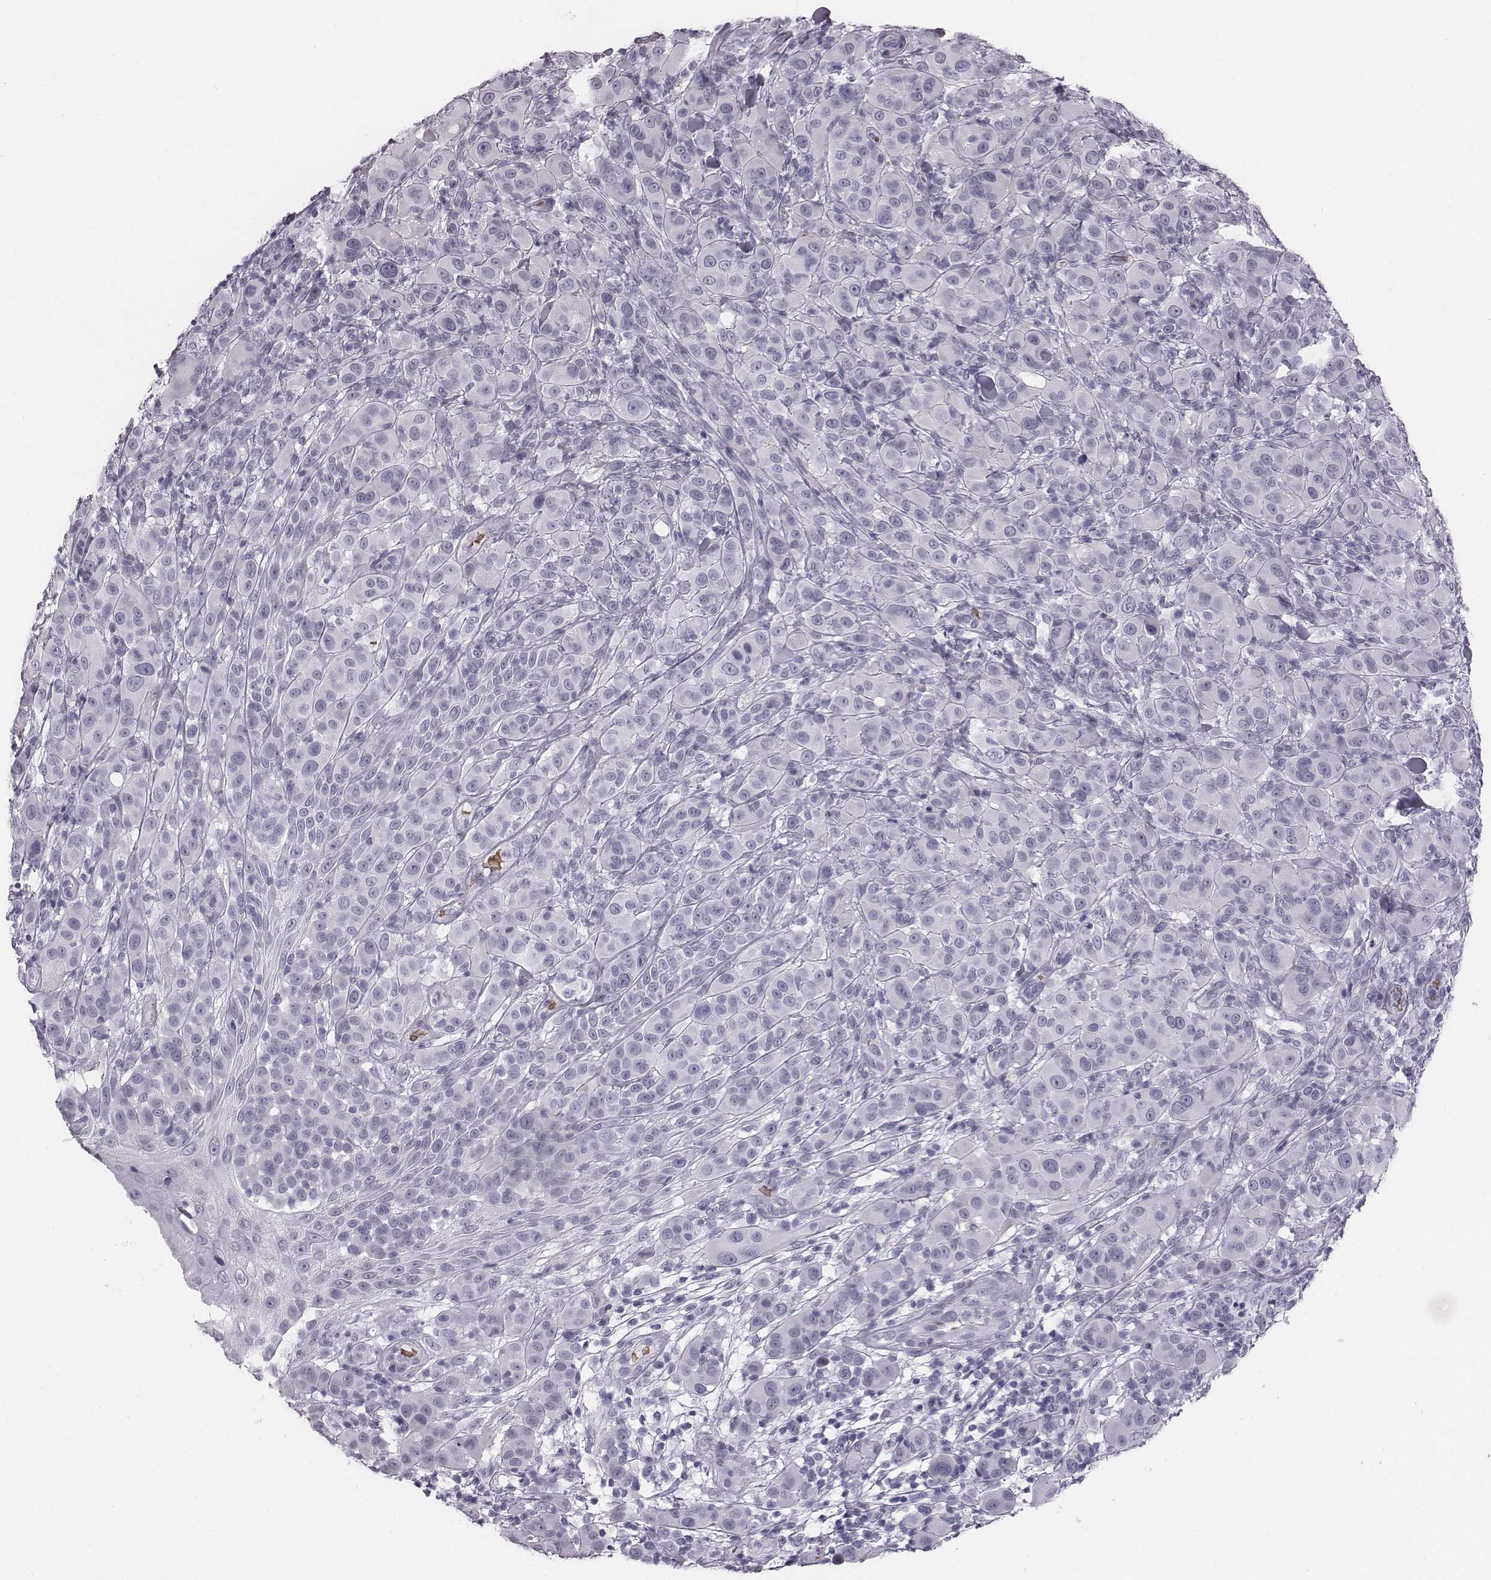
{"staining": {"intensity": "negative", "quantity": "none", "location": "none"}, "tissue": "melanoma", "cell_type": "Tumor cells", "image_type": "cancer", "snomed": [{"axis": "morphology", "description": "Malignant melanoma, NOS"}, {"axis": "topography", "description": "Skin"}], "caption": "Tumor cells are negative for brown protein staining in malignant melanoma. The staining is performed using DAB (3,3'-diaminobenzidine) brown chromogen with nuclei counter-stained in using hematoxylin.", "gene": "HBZ", "patient": {"sex": "female", "age": 87}}